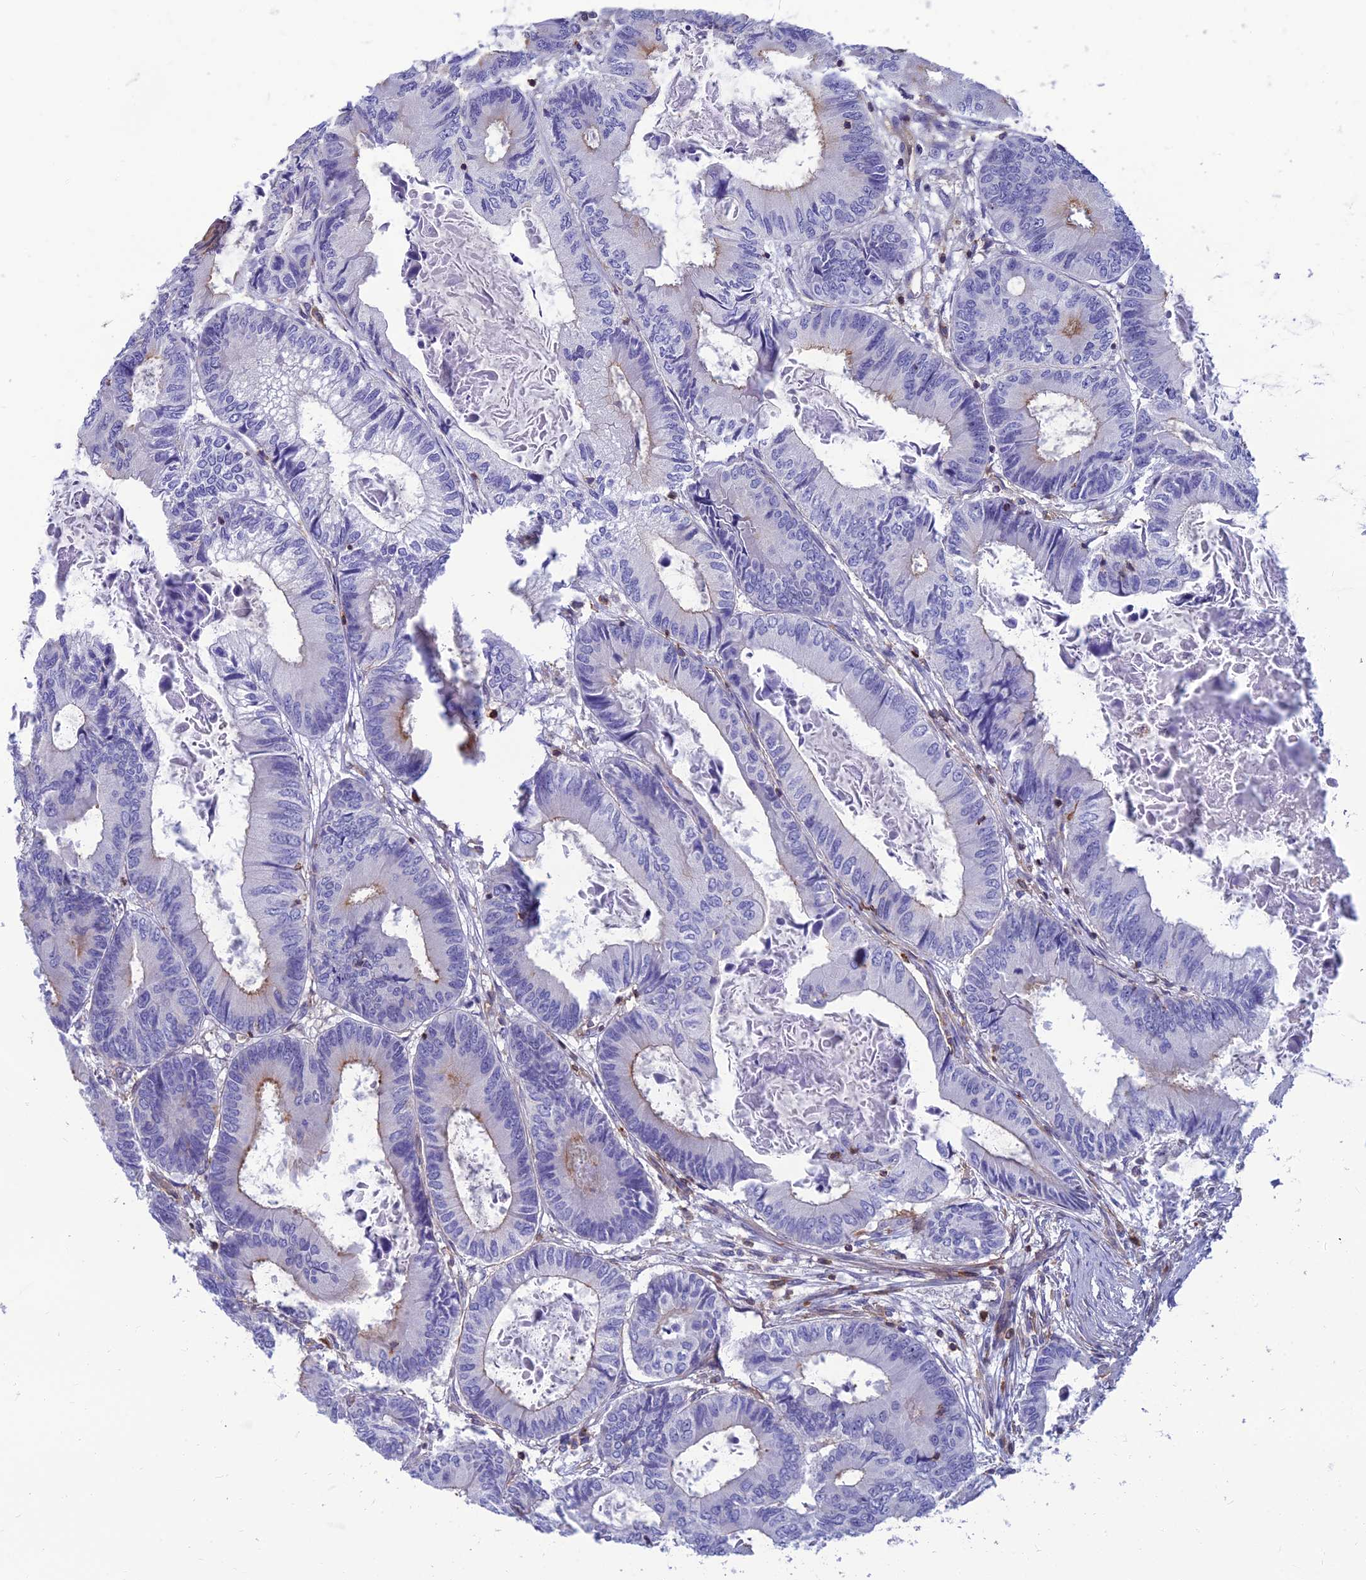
{"staining": {"intensity": "negative", "quantity": "none", "location": "none"}, "tissue": "colorectal cancer", "cell_type": "Tumor cells", "image_type": "cancer", "snomed": [{"axis": "morphology", "description": "Adenocarcinoma, NOS"}, {"axis": "topography", "description": "Colon"}], "caption": "Protein analysis of colorectal cancer (adenocarcinoma) displays no significant staining in tumor cells. Brightfield microscopy of immunohistochemistry (IHC) stained with DAB (brown) and hematoxylin (blue), captured at high magnification.", "gene": "PPP1R18", "patient": {"sex": "male", "age": 85}}